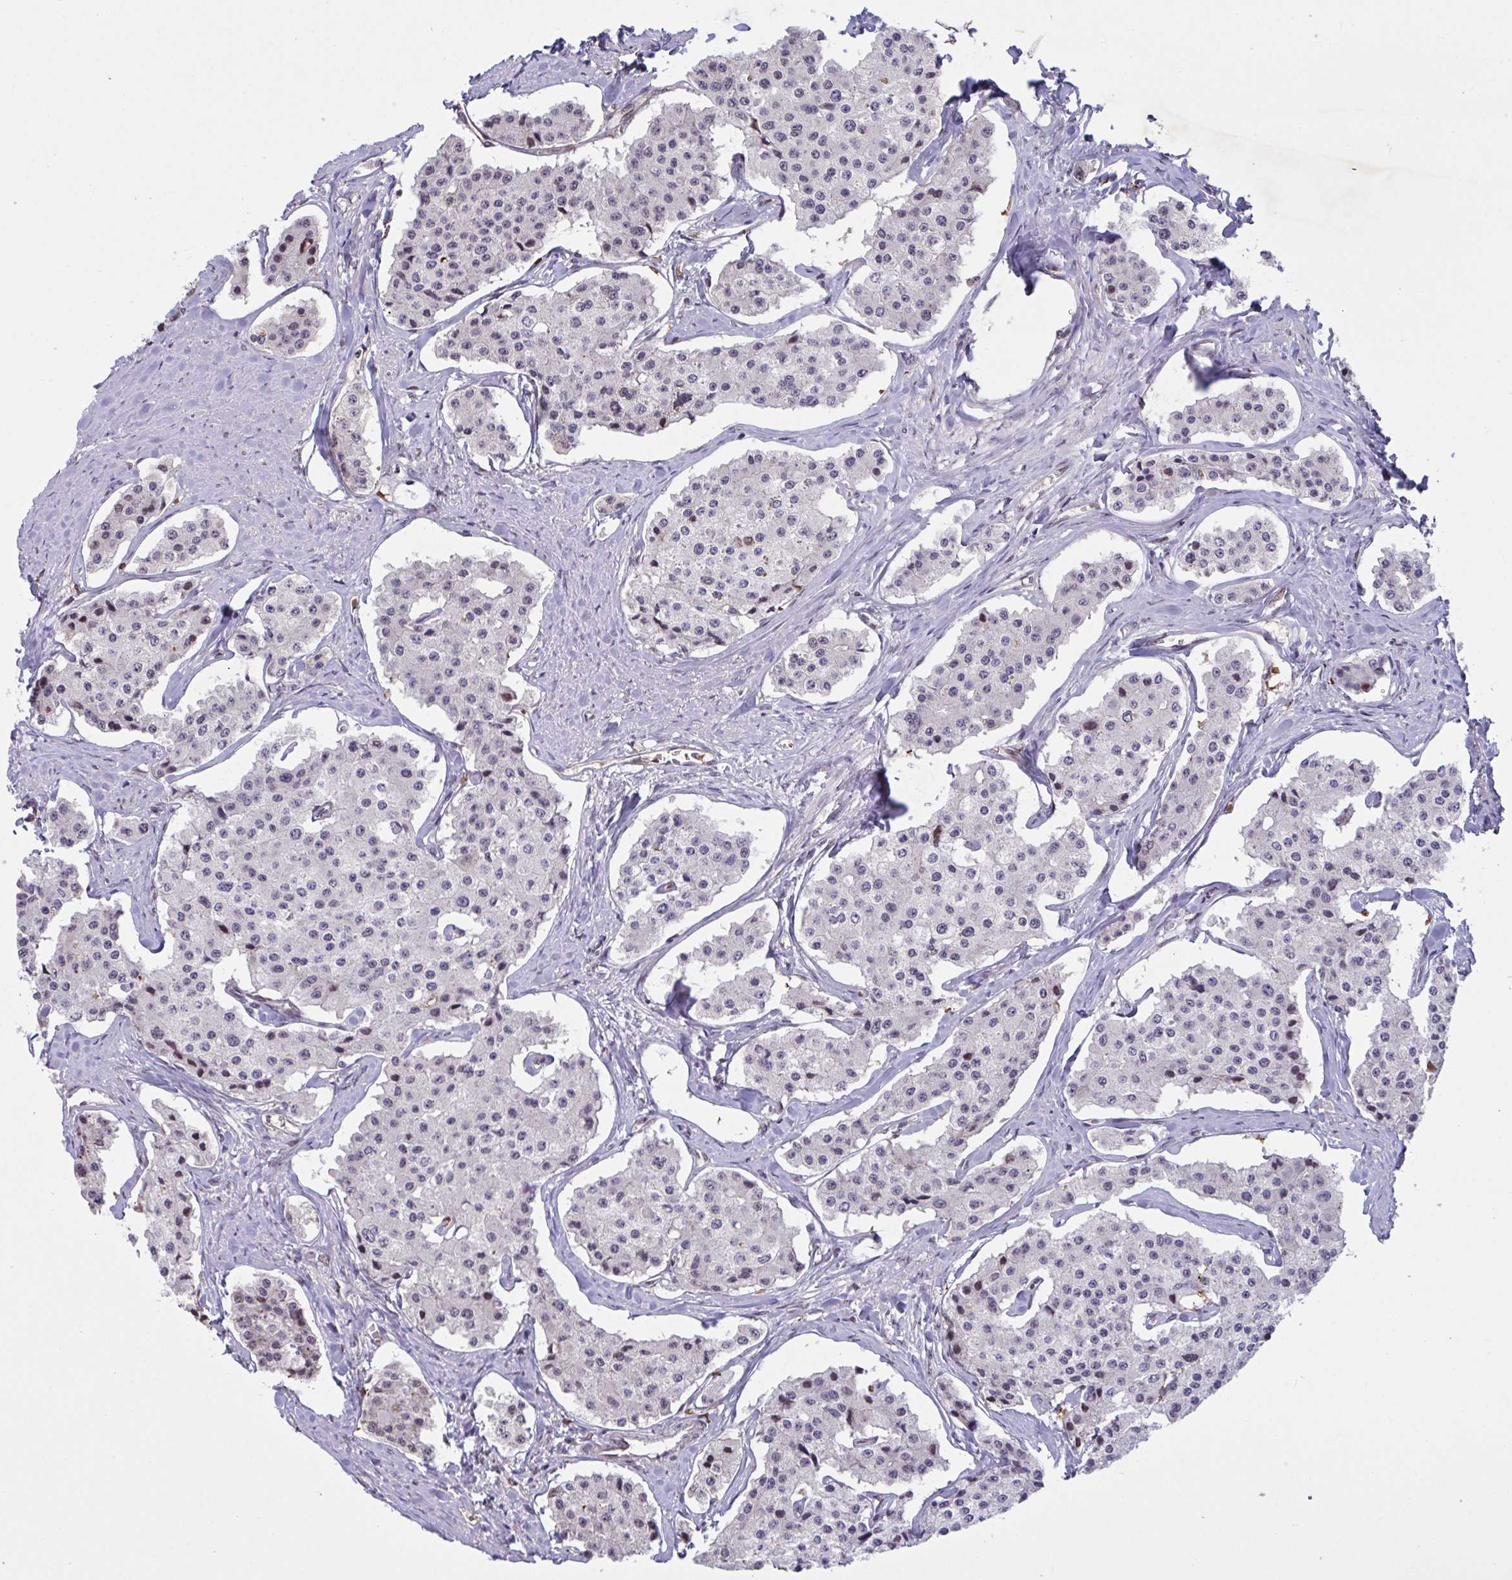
{"staining": {"intensity": "moderate", "quantity": "<25%", "location": "nuclear"}, "tissue": "carcinoid", "cell_type": "Tumor cells", "image_type": "cancer", "snomed": [{"axis": "morphology", "description": "Carcinoid, malignant, NOS"}, {"axis": "topography", "description": "Small intestine"}], "caption": "DAB (3,3'-diaminobenzidine) immunohistochemical staining of human carcinoid (malignant) displays moderate nuclear protein staining in about <25% of tumor cells. (DAB = brown stain, brightfield microscopy at high magnification).", "gene": "PELI2", "patient": {"sex": "female", "age": 65}}